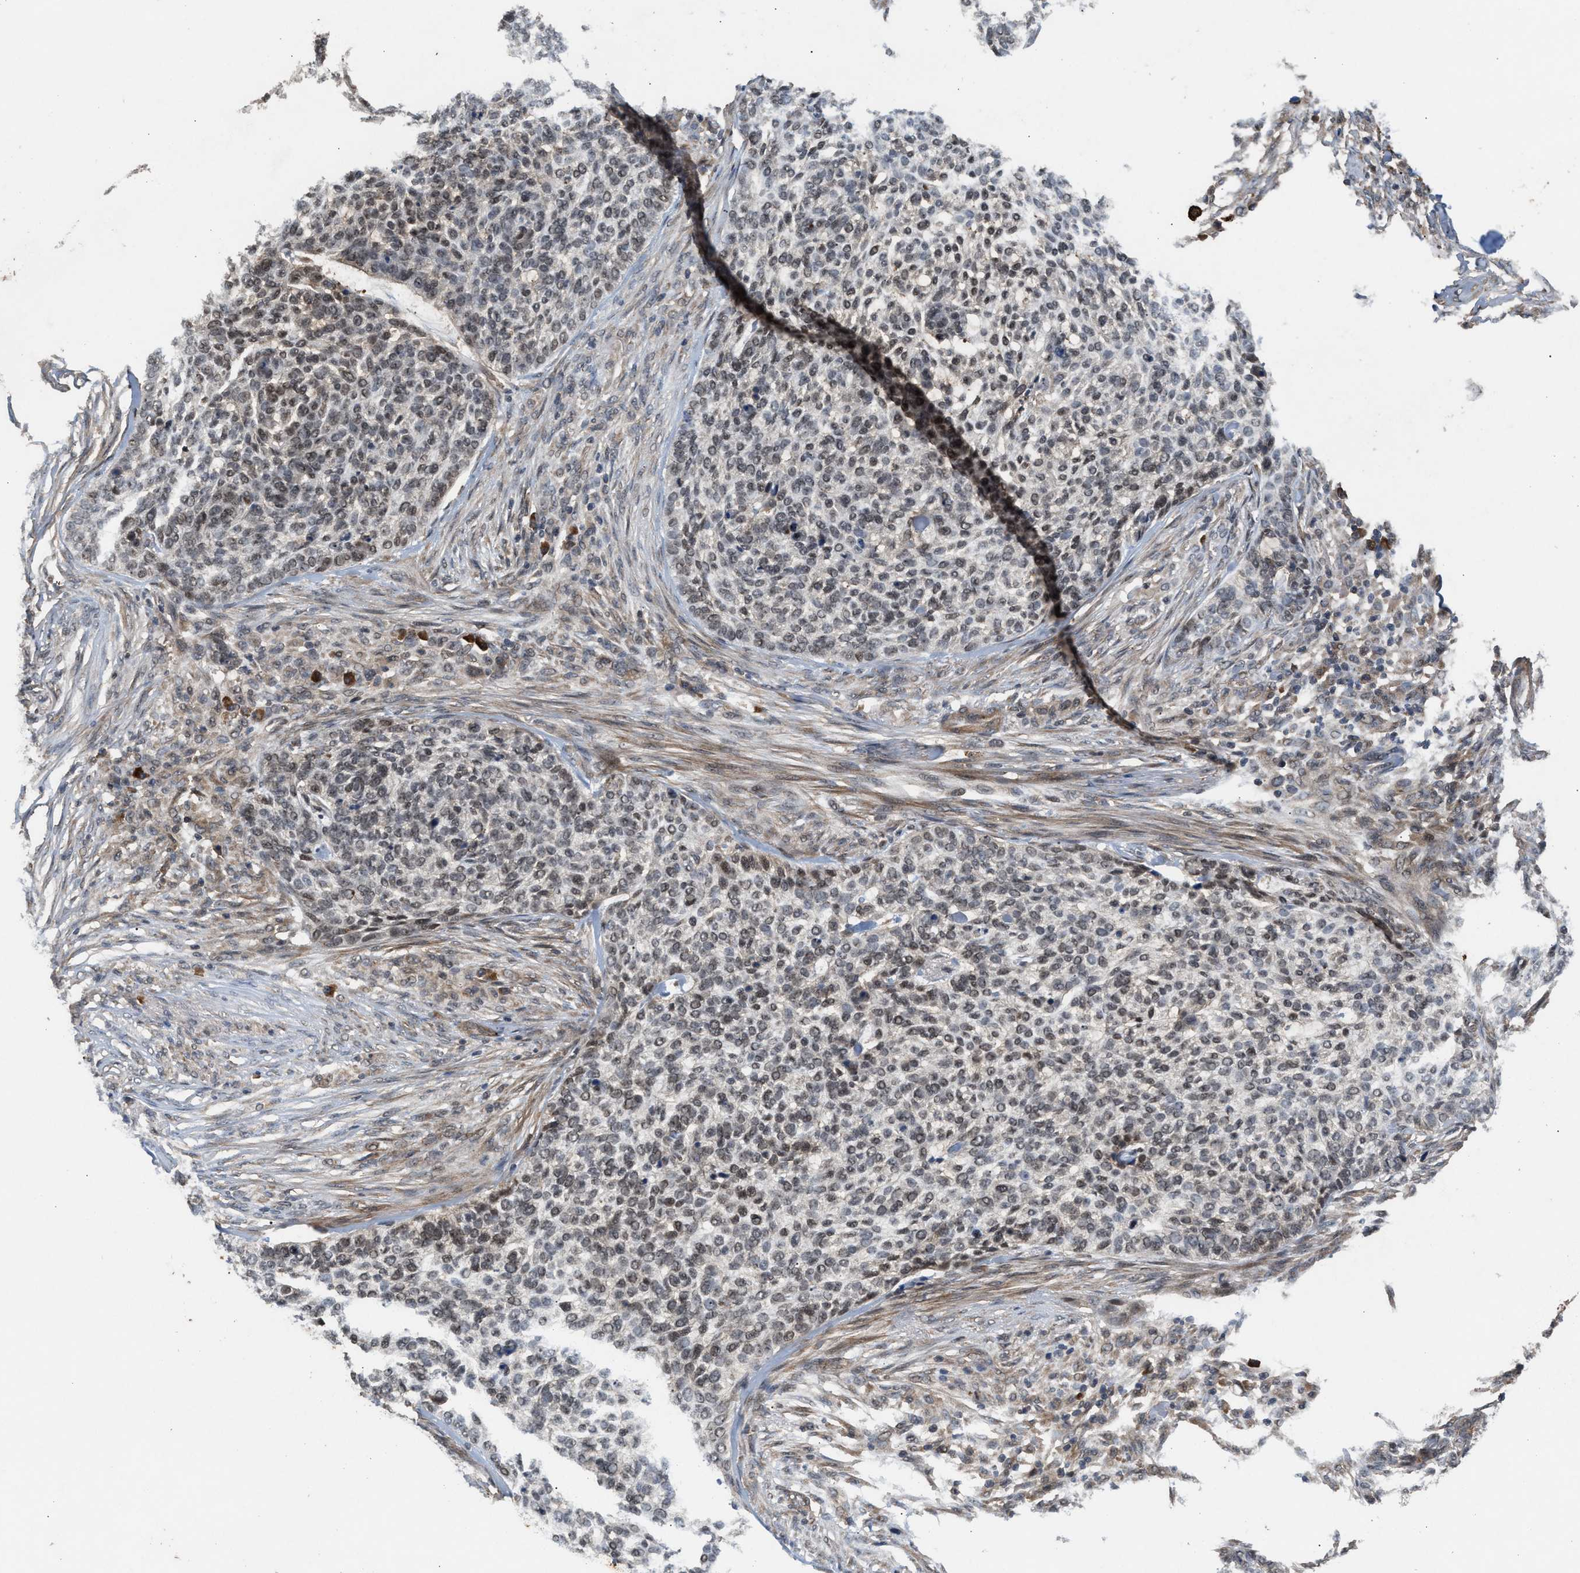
{"staining": {"intensity": "weak", "quantity": ">75%", "location": "nuclear"}, "tissue": "skin cancer", "cell_type": "Tumor cells", "image_type": "cancer", "snomed": [{"axis": "morphology", "description": "Basal cell carcinoma"}, {"axis": "topography", "description": "Skin"}], "caption": "Immunohistochemistry (IHC) of skin basal cell carcinoma shows low levels of weak nuclear staining in about >75% of tumor cells. The protein is stained brown, and the nuclei are stained in blue (DAB IHC with brightfield microscopy, high magnification).", "gene": "RUSC2", "patient": {"sex": "female", "age": 64}}